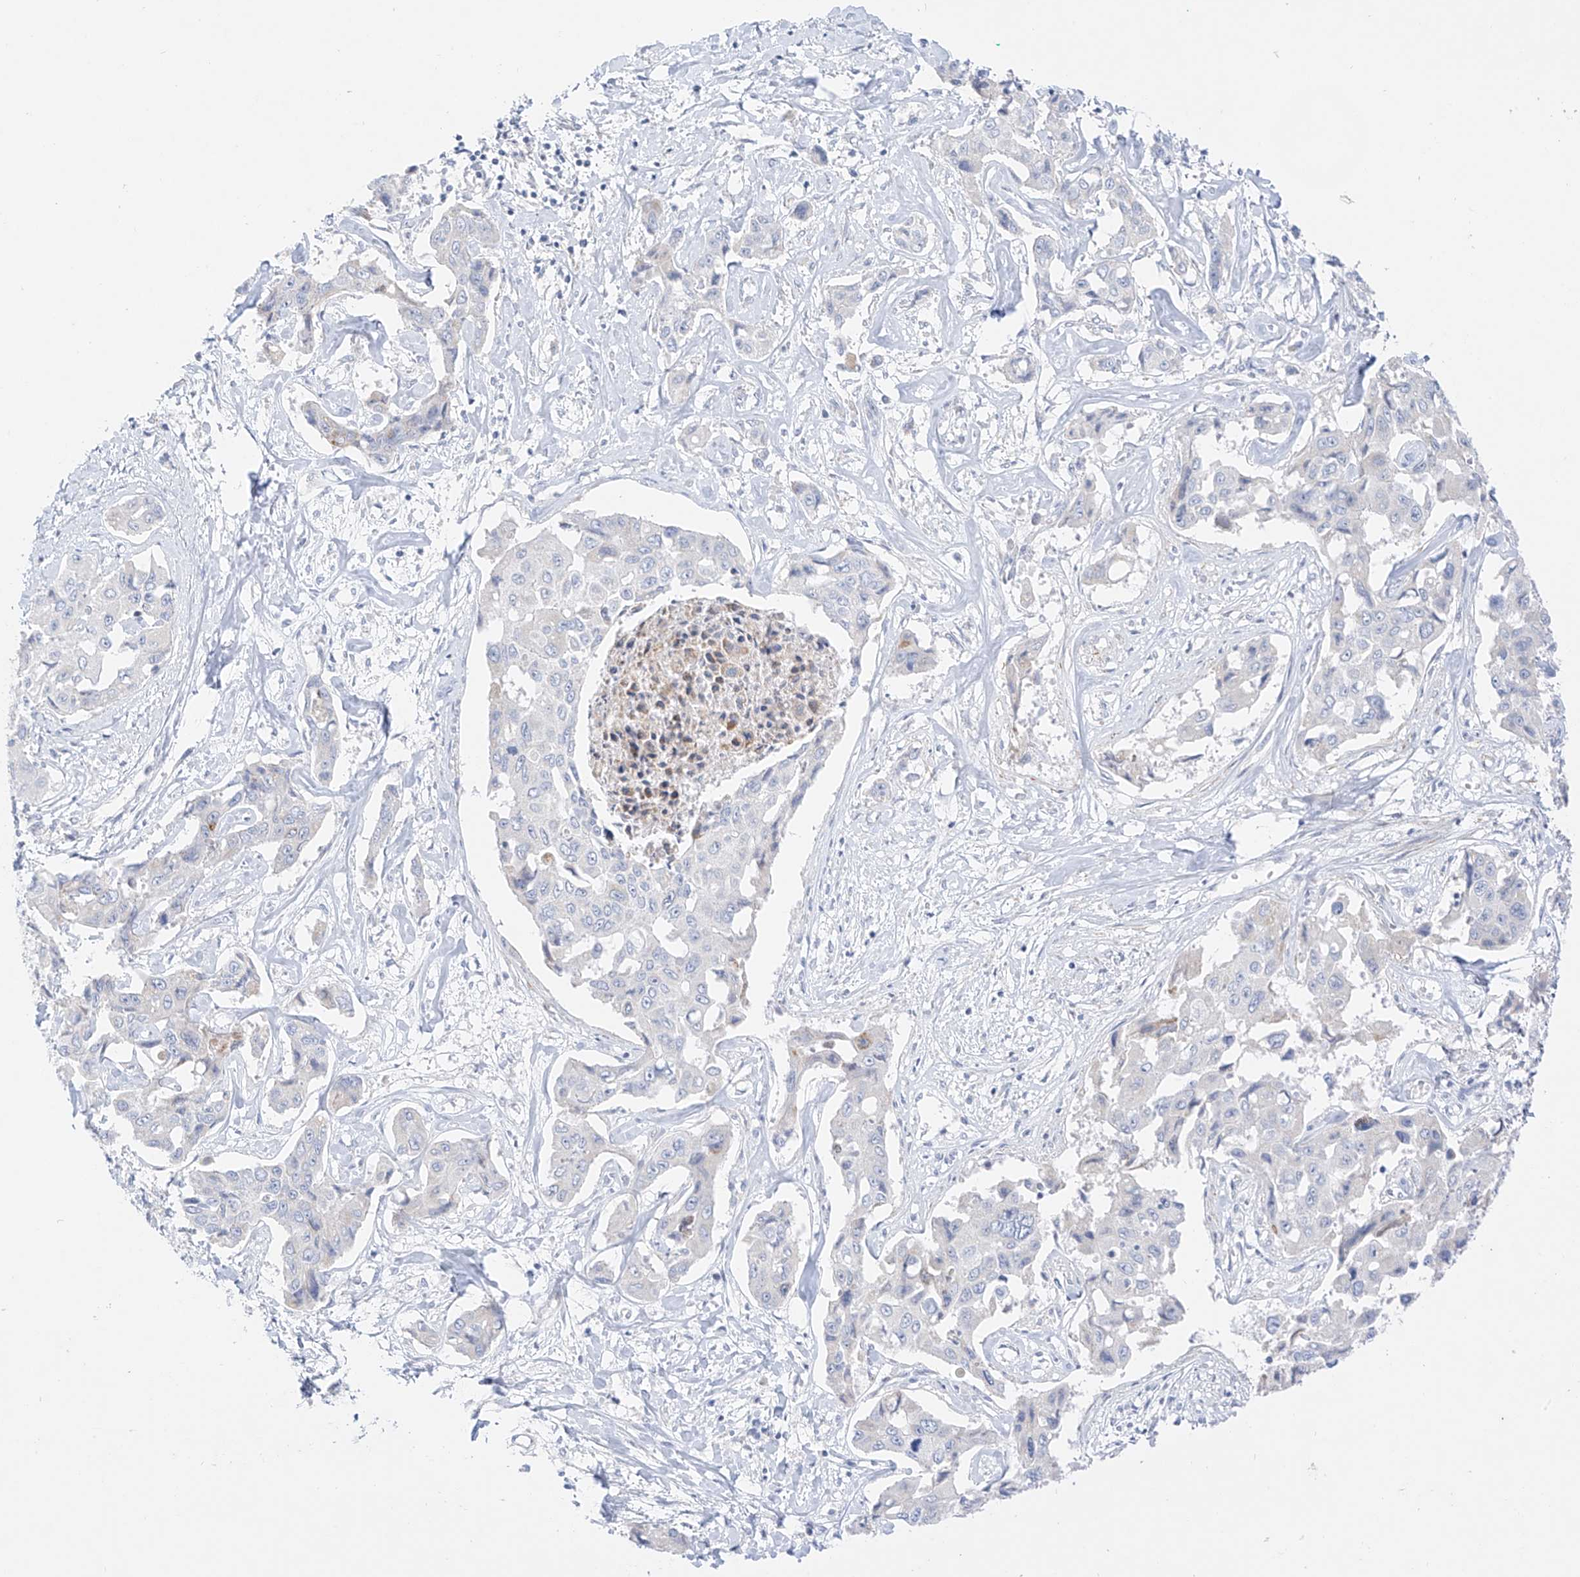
{"staining": {"intensity": "negative", "quantity": "none", "location": "none"}, "tissue": "liver cancer", "cell_type": "Tumor cells", "image_type": "cancer", "snomed": [{"axis": "morphology", "description": "Cholangiocarcinoma"}, {"axis": "topography", "description": "Liver"}], "caption": "The image demonstrates no significant positivity in tumor cells of liver cholangiocarcinoma.", "gene": "ST3GAL5", "patient": {"sex": "male", "age": 59}}